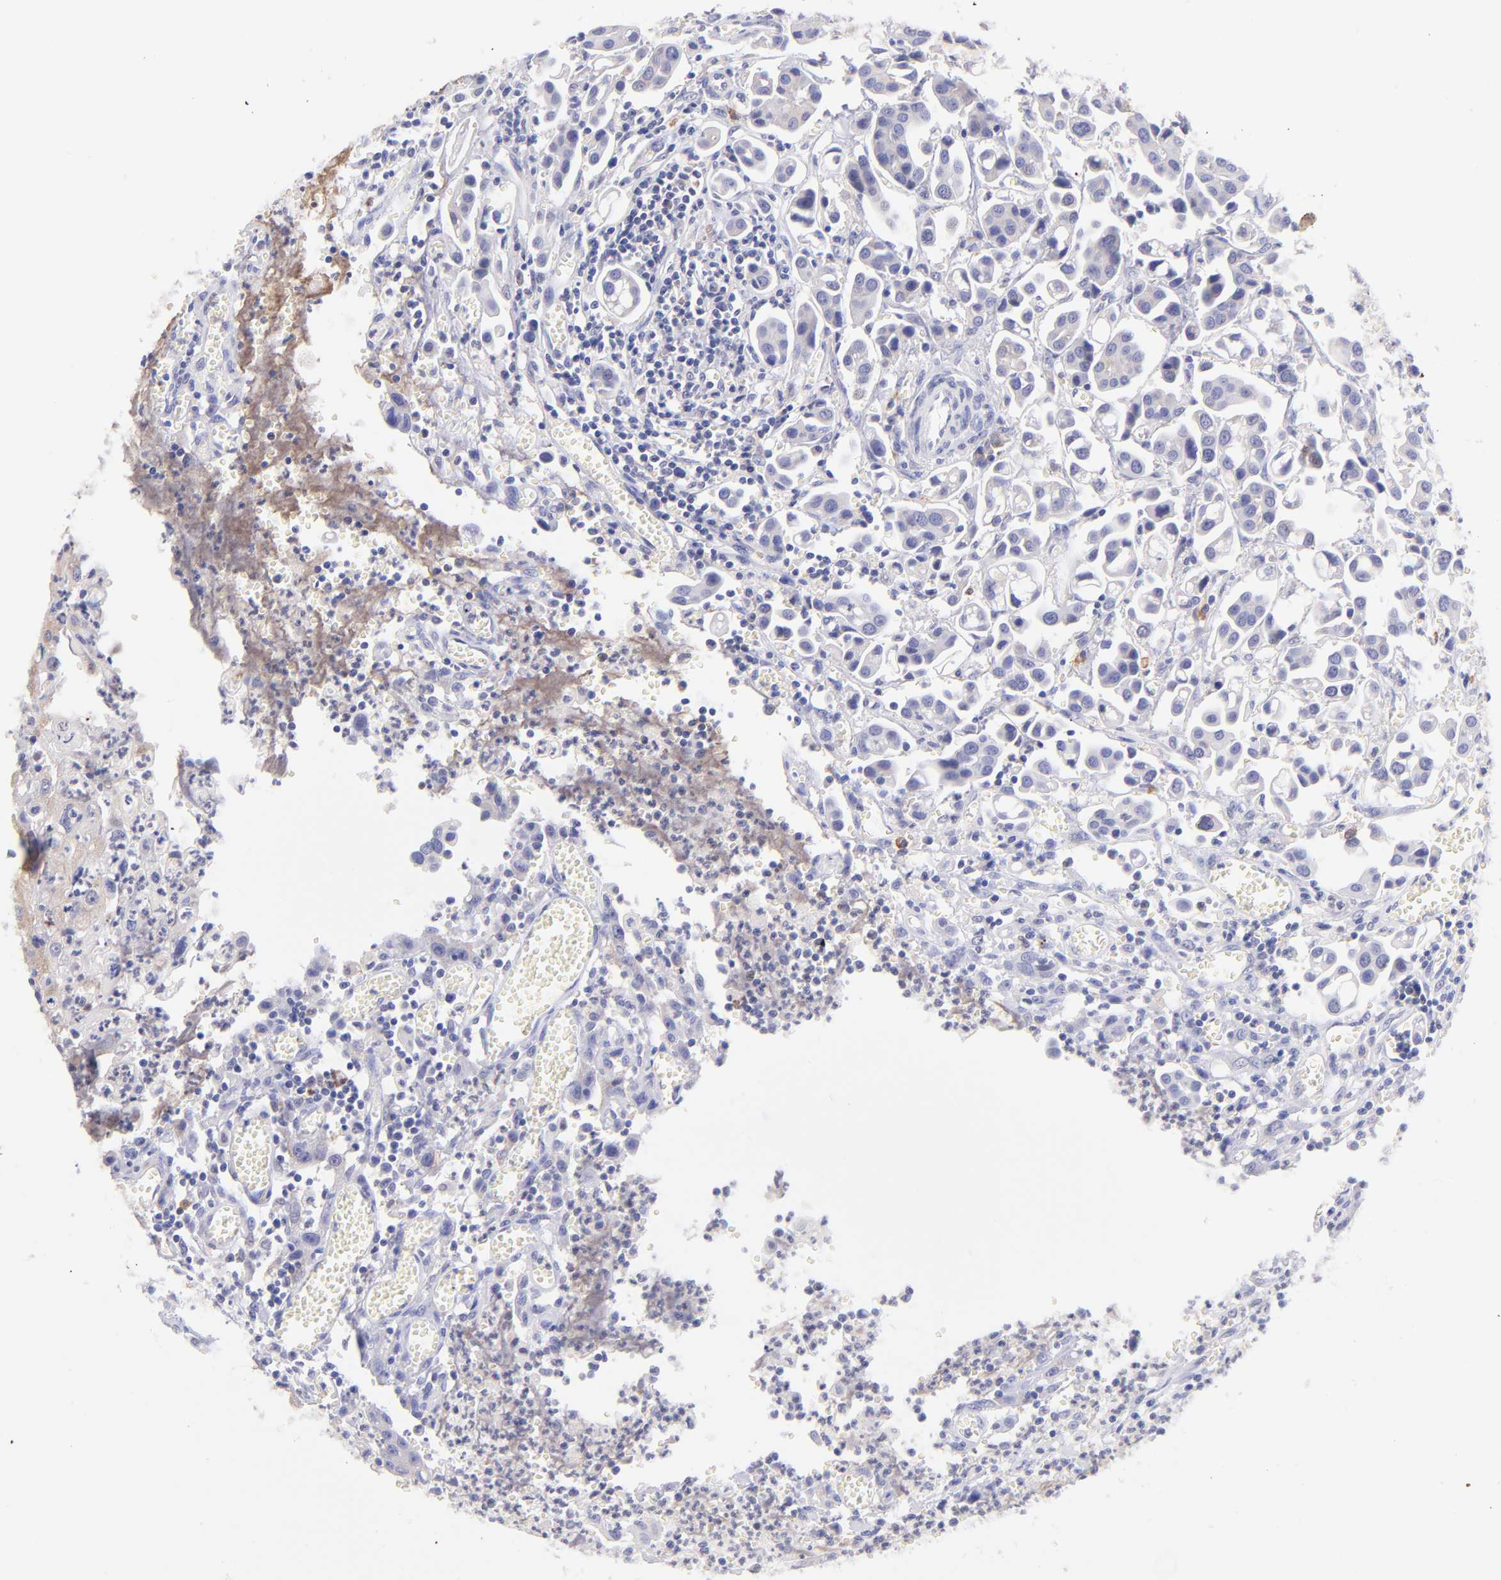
{"staining": {"intensity": "weak", "quantity": ">75%", "location": "cytoplasmic/membranous"}, "tissue": "urothelial cancer", "cell_type": "Tumor cells", "image_type": "cancer", "snomed": [{"axis": "morphology", "description": "Urothelial carcinoma, High grade"}, {"axis": "topography", "description": "Urinary bladder"}], "caption": "Human high-grade urothelial carcinoma stained with a protein marker exhibits weak staining in tumor cells.", "gene": "RPL11", "patient": {"sex": "male", "age": 66}}